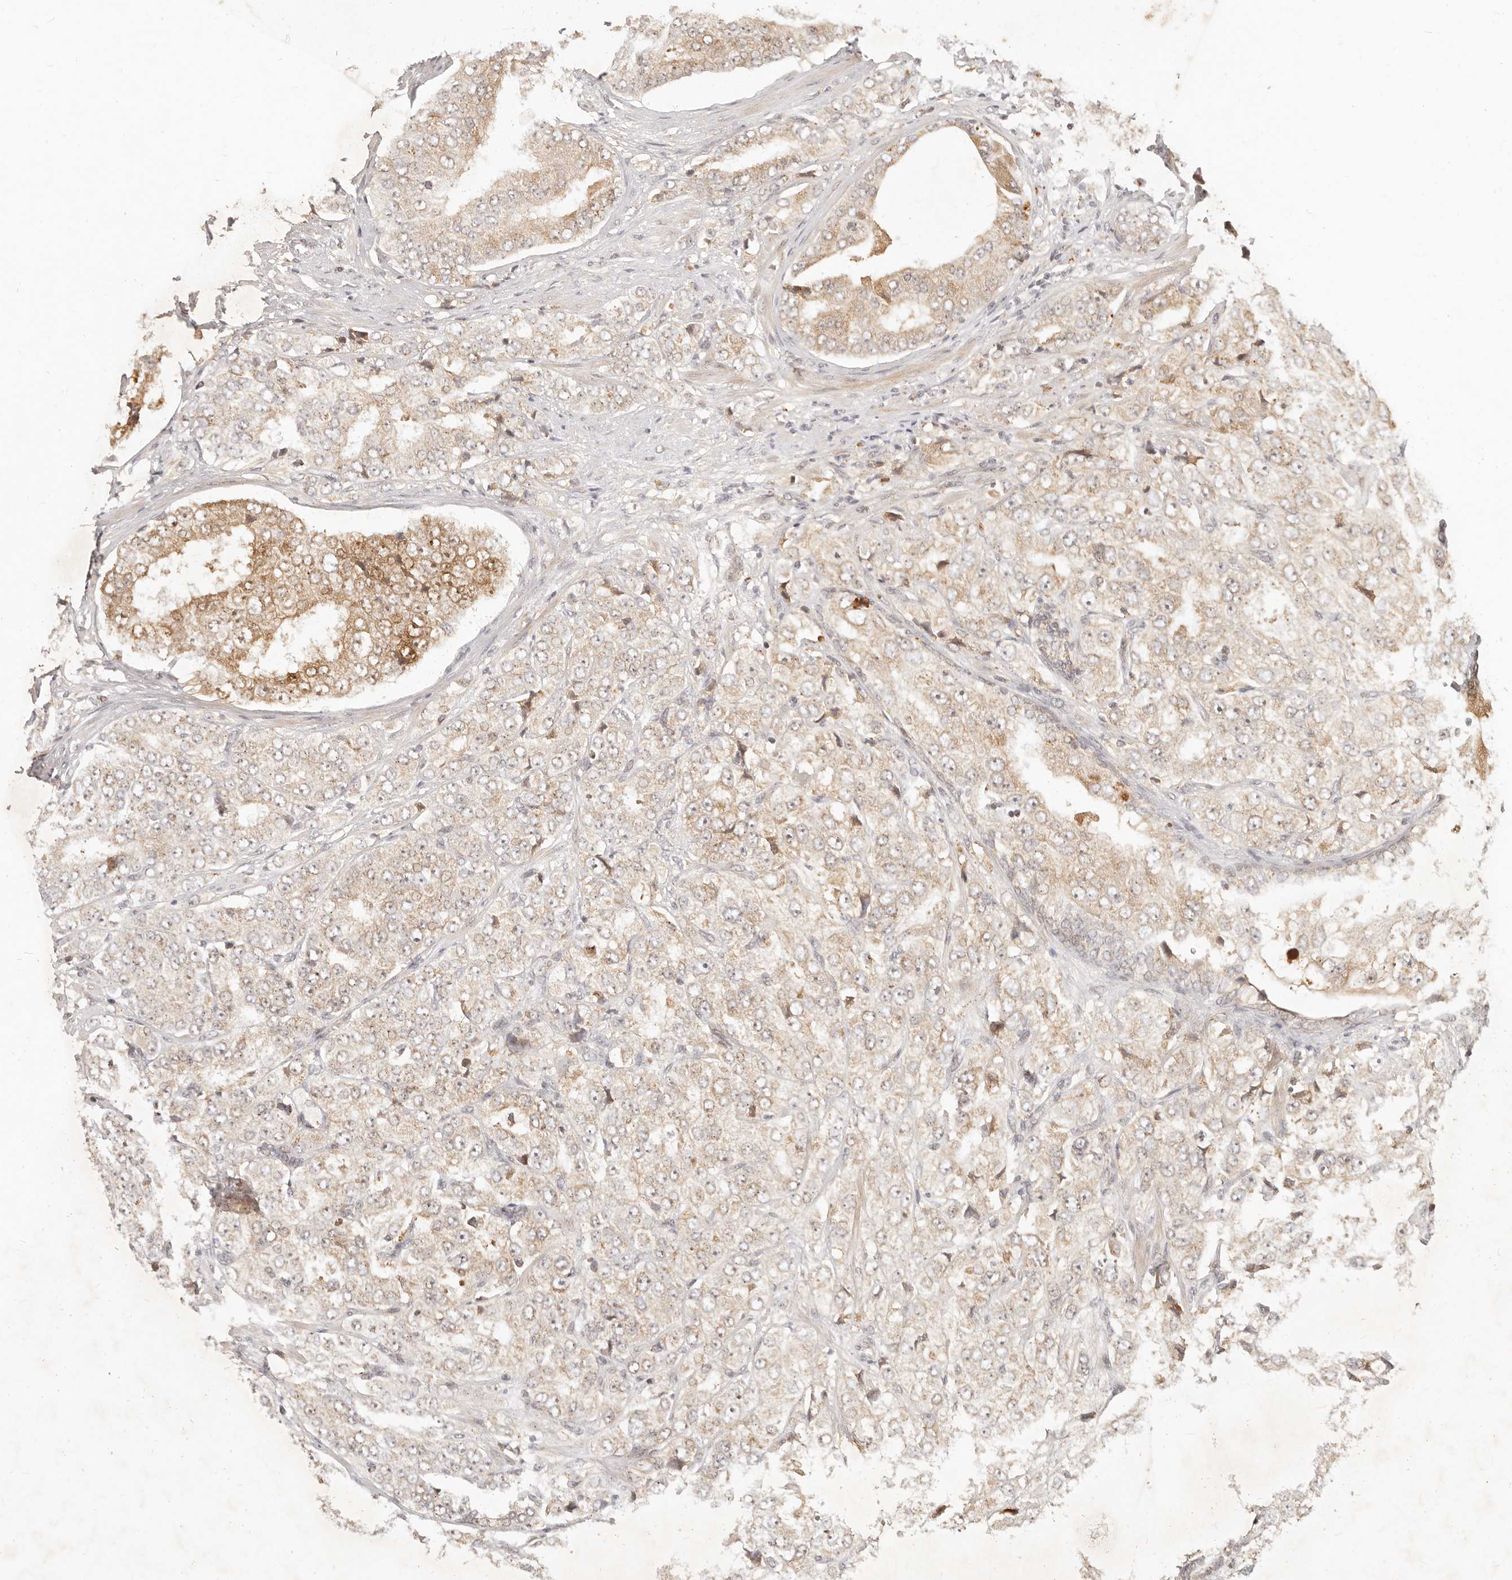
{"staining": {"intensity": "moderate", "quantity": "25%-75%", "location": "cytoplasmic/membranous"}, "tissue": "prostate cancer", "cell_type": "Tumor cells", "image_type": "cancer", "snomed": [{"axis": "morphology", "description": "Adenocarcinoma, High grade"}, {"axis": "topography", "description": "Prostate"}], "caption": "This micrograph reveals immunohistochemistry (IHC) staining of prostate high-grade adenocarcinoma, with medium moderate cytoplasmic/membranous expression in approximately 25%-75% of tumor cells.", "gene": "INTS11", "patient": {"sex": "male", "age": 58}}